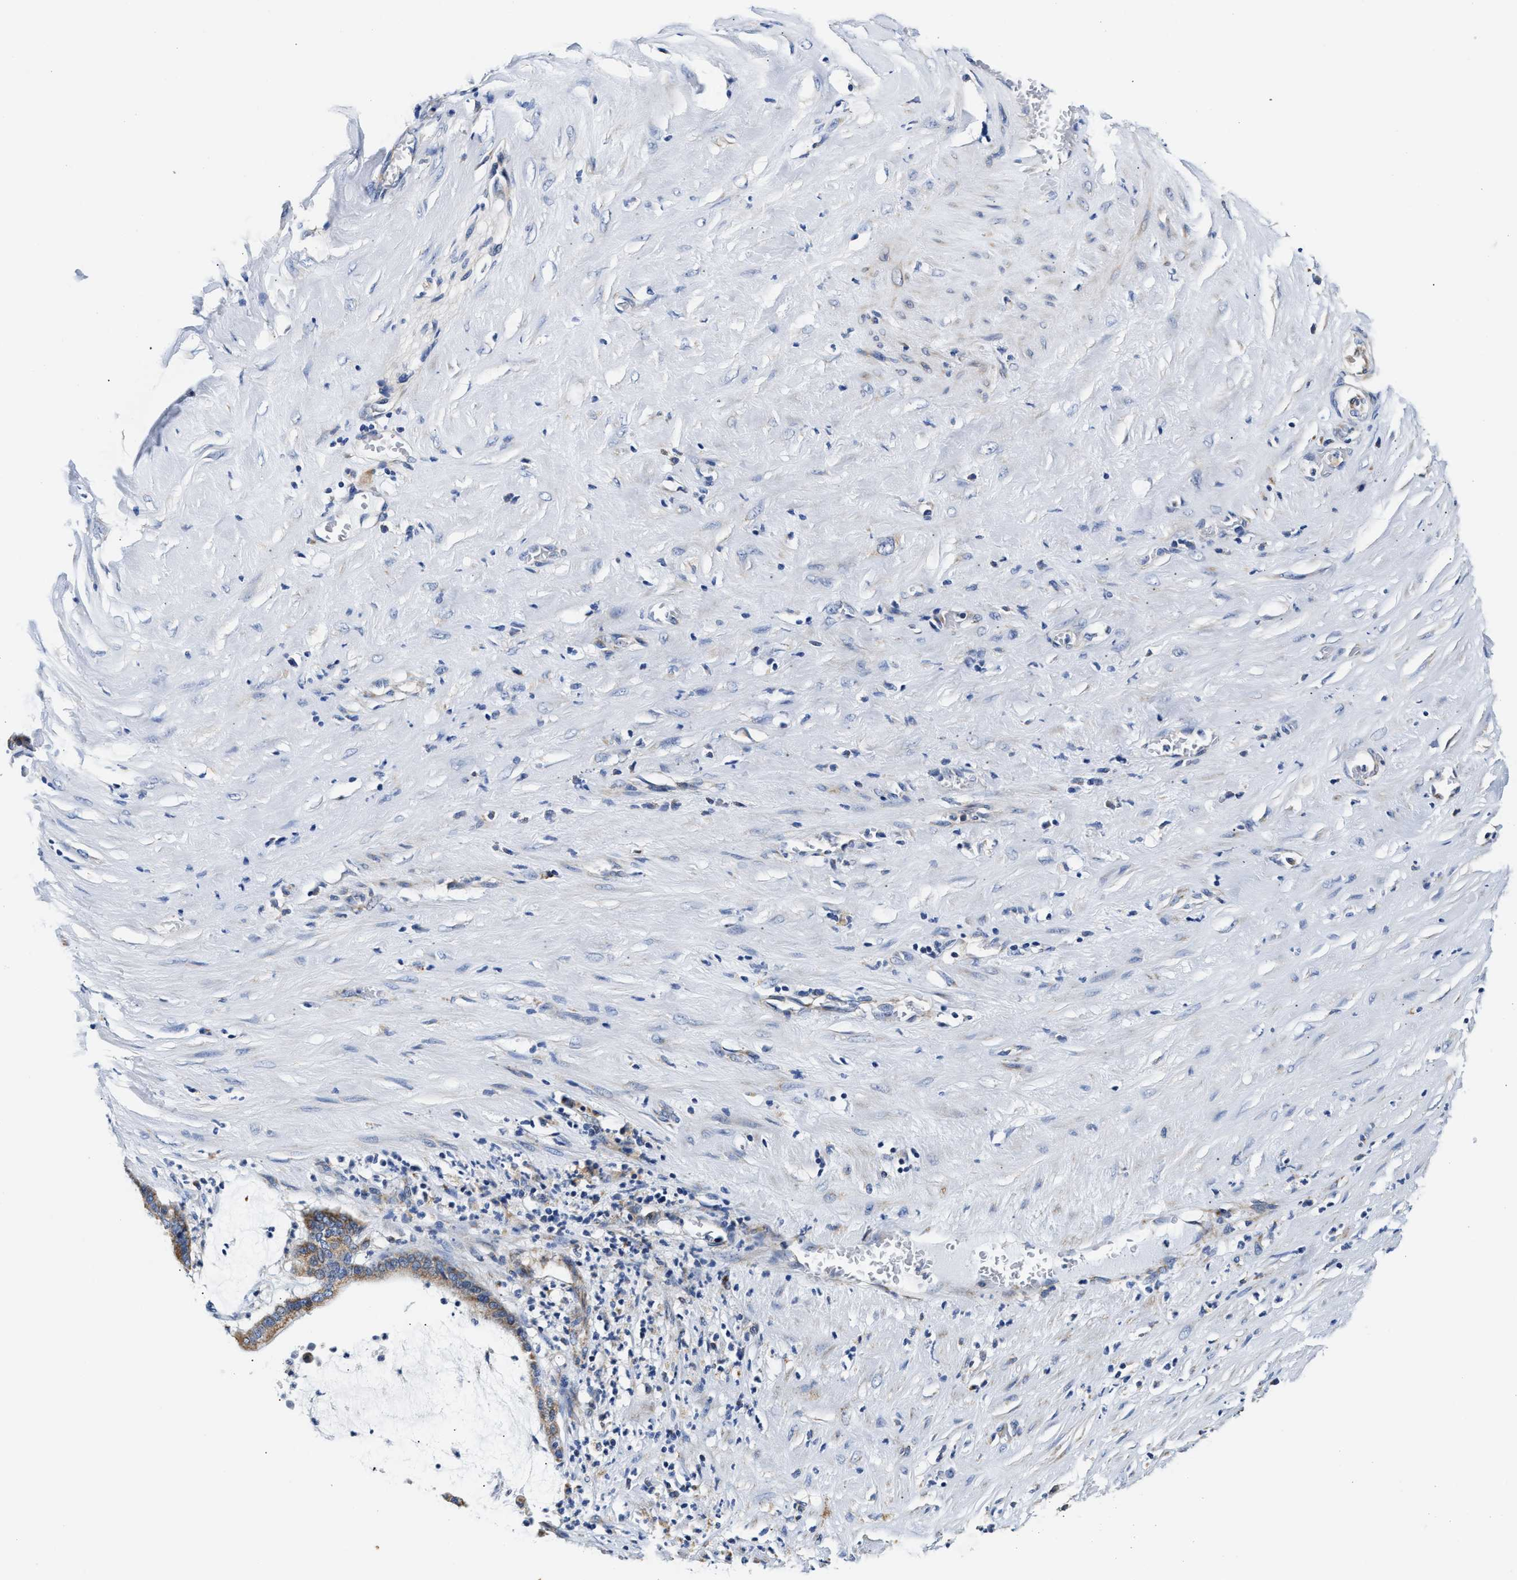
{"staining": {"intensity": "moderate", "quantity": ">75%", "location": "cytoplasmic/membranous"}, "tissue": "pancreatic cancer", "cell_type": "Tumor cells", "image_type": "cancer", "snomed": [{"axis": "morphology", "description": "Adenocarcinoma, NOS"}, {"axis": "topography", "description": "Pancreas"}], "caption": "A micrograph showing moderate cytoplasmic/membranous positivity in approximately >75% of tumor cells in pancreatic cancer (adenocarcinoma), as visualized by brown immunohistochemical staining.", "gene": "ACADVL", "patient": {"sex": "male", "age": 41}}